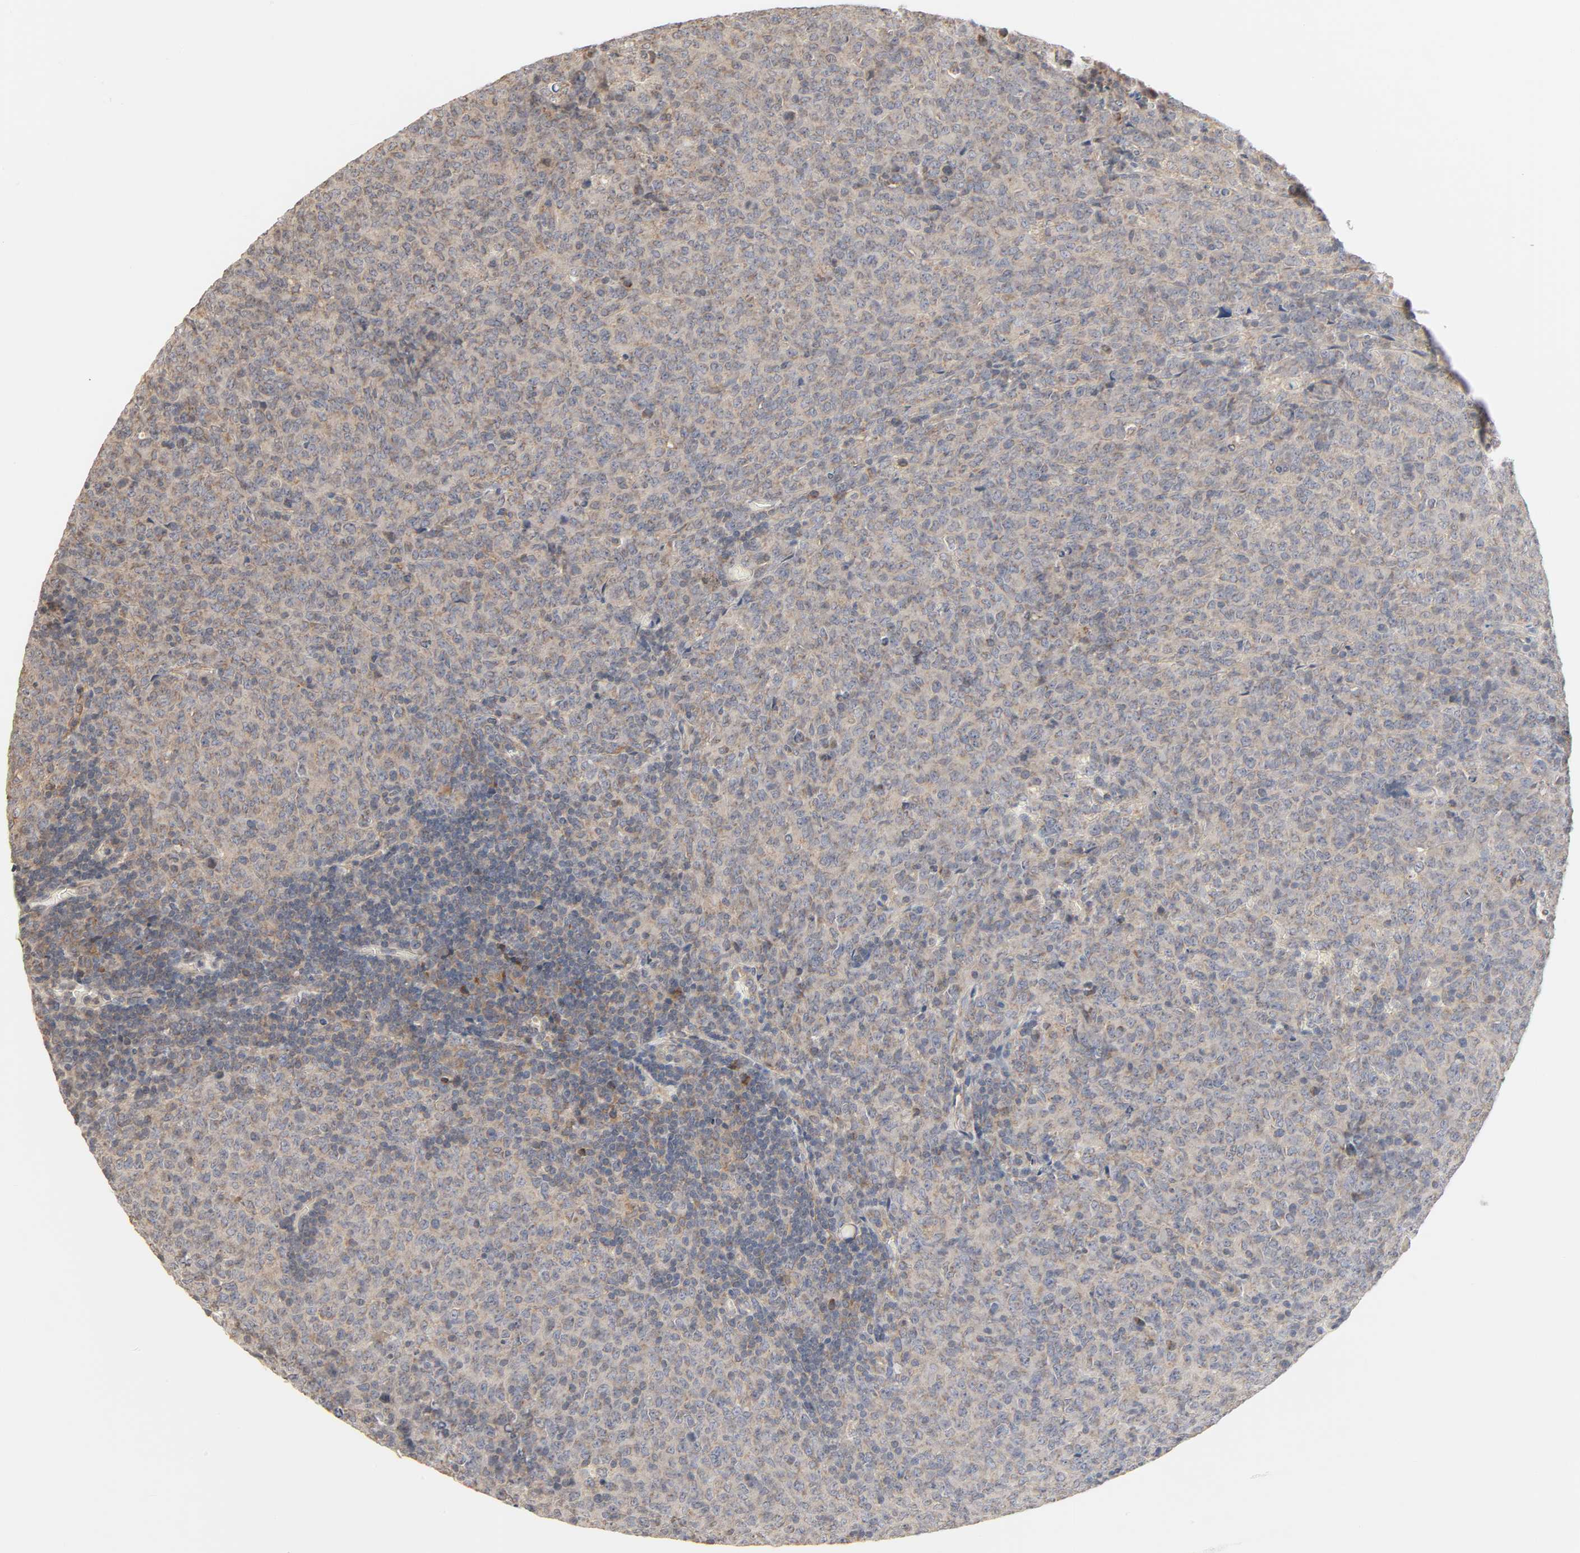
{"staining": {"intensity": "weak", "quantity": ">75%", "location": "cytoplasmic/membranous"}, "tissue": "lymphoma", "cell_type": "Tumor cells", "image_type": "cancer", "snomed": [{"axis": "morphology", "description": "Malignant lymphoma, non-Hodgkin's type, High grade"}, {"axis": "topography", "description": "Tonsil"}], "caption": "A micrograph of human lymphoma stained for a protein demonstrates weak cytoplasmic/membranous brown staining in tumor cells.", "gene": "CLEC4E", "patient": {"sex": "female", "age": 36}}